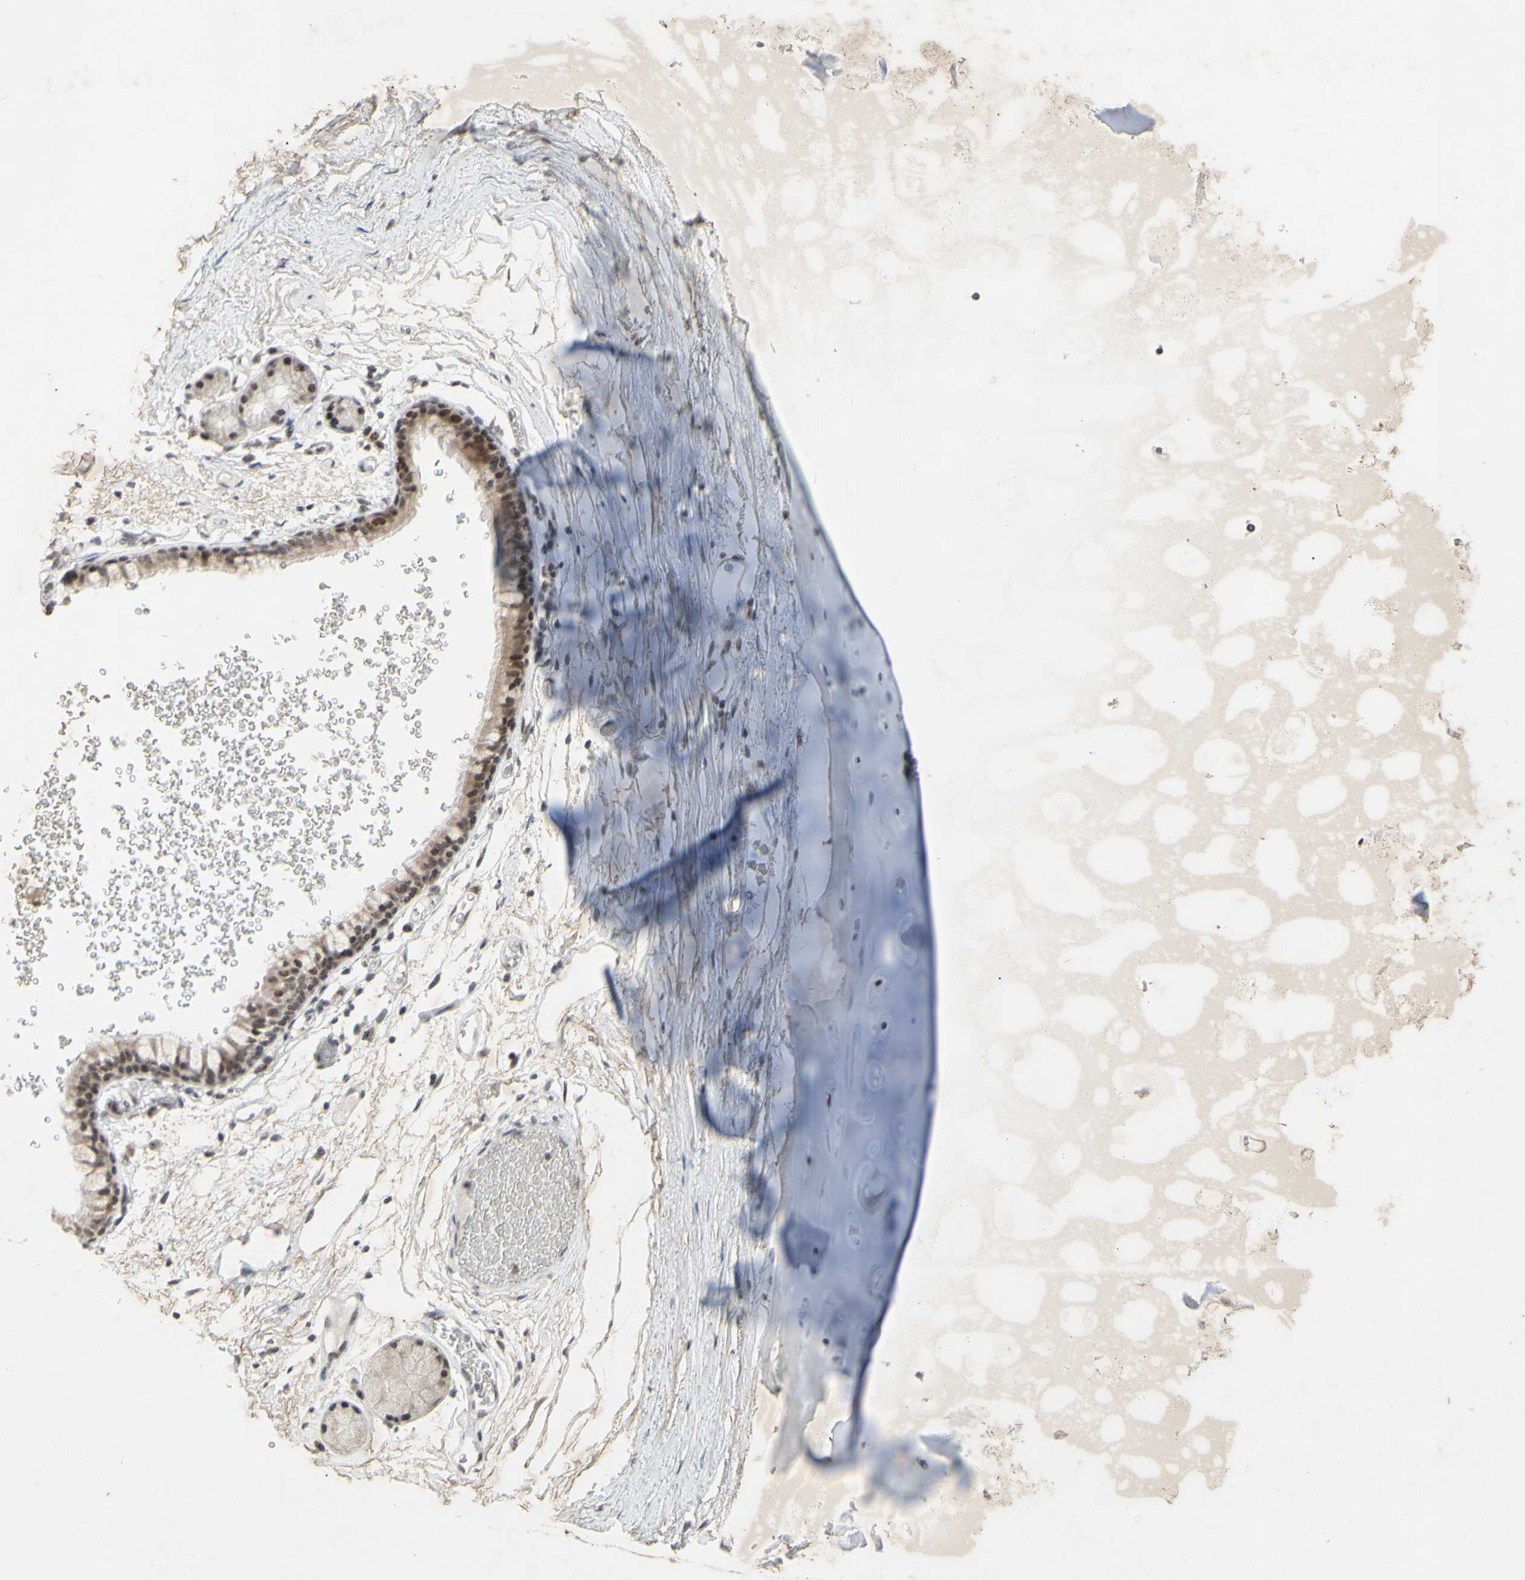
{"staining": {"intensity": "weak", "quantity": ">75%", "location": "cytoplasmic/membranous,nuclear"}, "tissue": "adipose tissue", "cell_type": "Adipocytes", "image_type": "normal", "snomed": [{"axis": "morphology", "description": "Normal tissue, NOS"}, {"axis": "topography", "description": "Bronchus"}], "caption": "Brown immunohistochemical staining in normal adipose tissue reveals weak cytoplasmic/membranous,nuclear expression in about >75% of adipocytes.", "gene": "CENPB", "patient": {"sex": "female", "age": 73}}